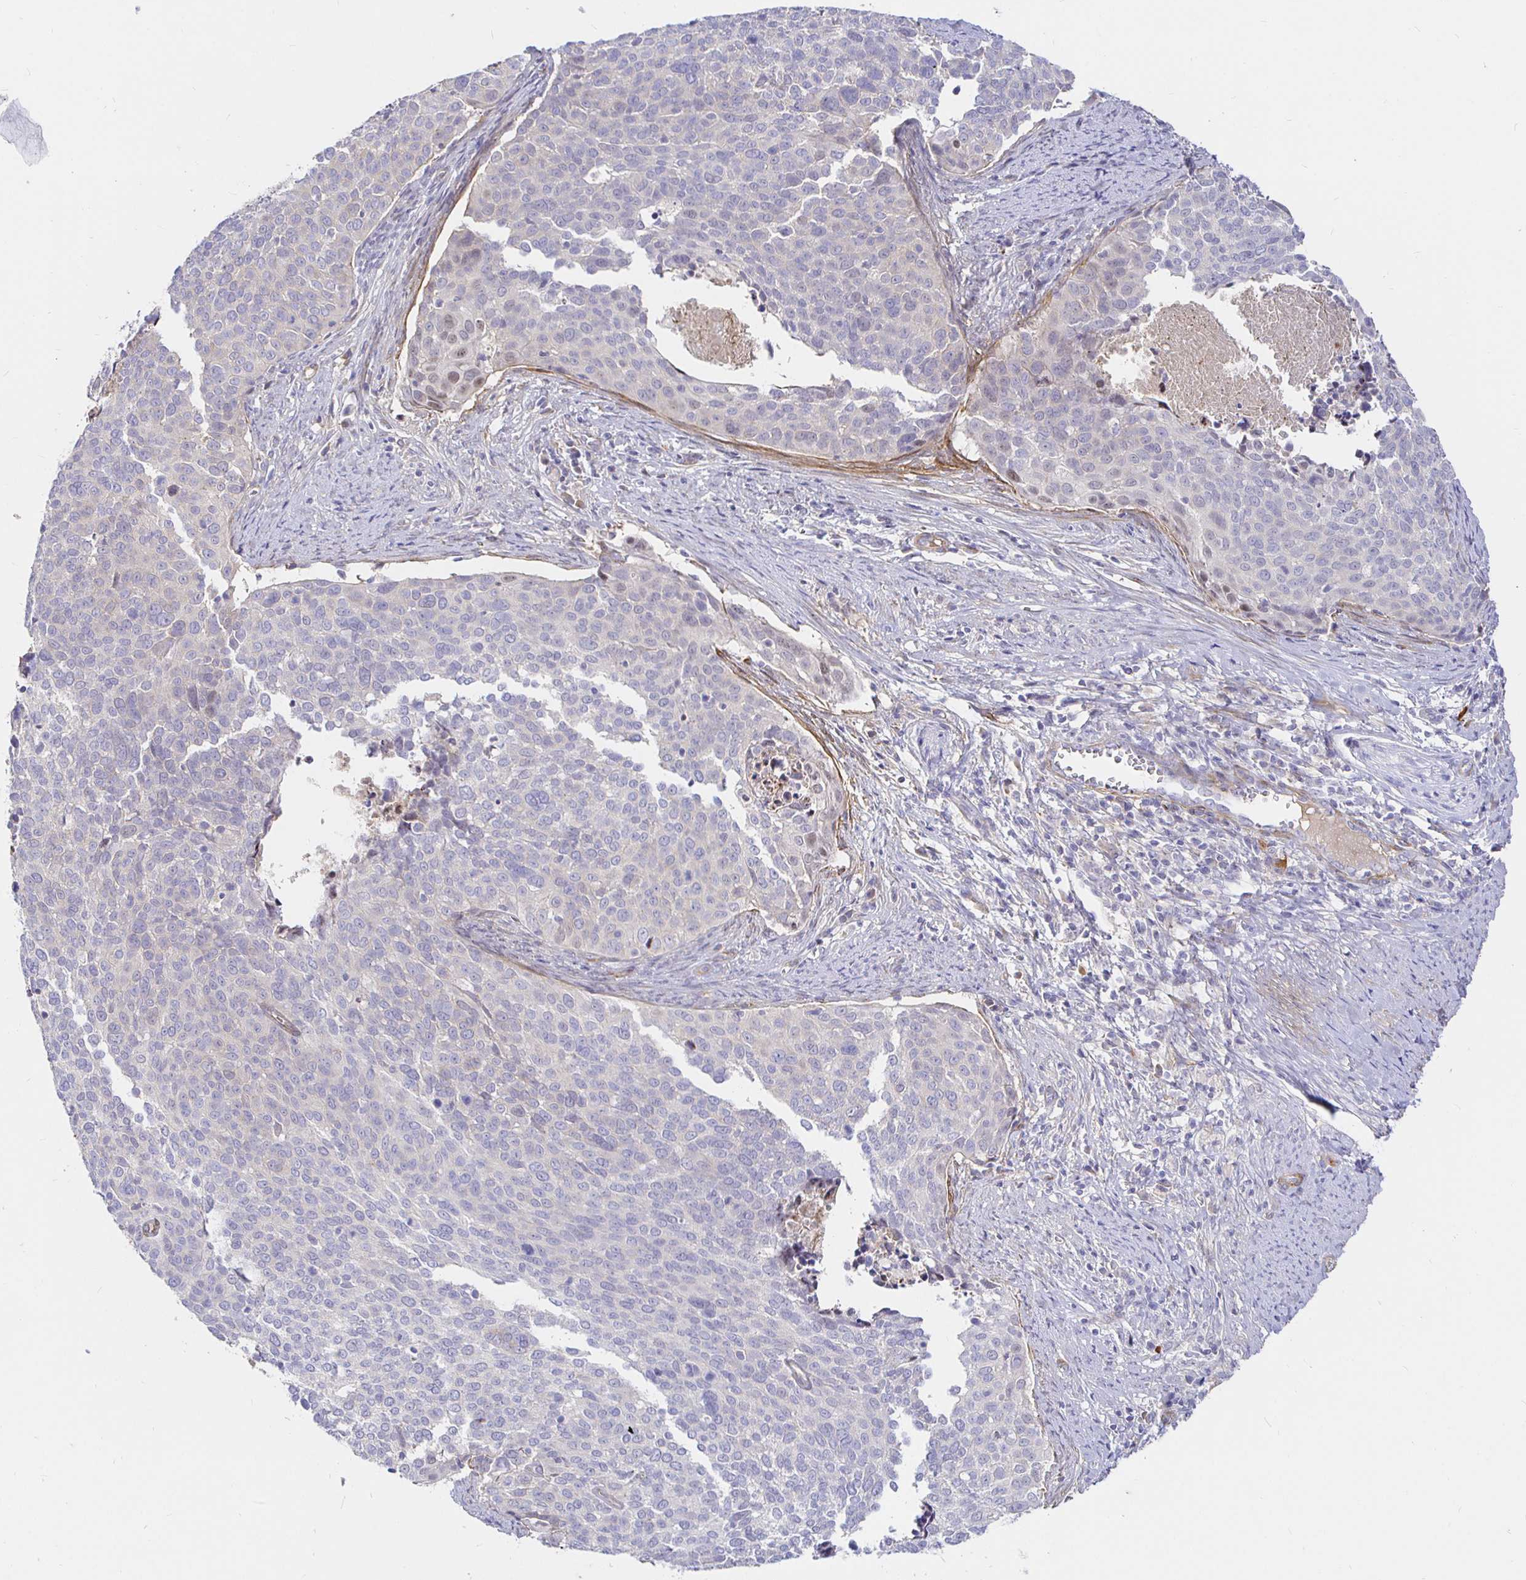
{"staining": {"intensity": "negative", "quantity": "none", "location": "none"}, "tissue": "cervical cancer", "cell_type": "Tumor cells", "image_type": "cancer", "snomed": [{"axis": "morphology", "description": "Squamous cell carcinoma, NOS"}, {"axis": "topography", "description": "Cervix"}], "caption": "The image exhibits no significant staining in tumor cells of cervical cancer. (DAB (3,3'-diaminobenzidine) immunohistochemistry (IHC), high magnification).", "gene": "PALM2AKAP2", "patient": {"sex": "female", "age": 39}}